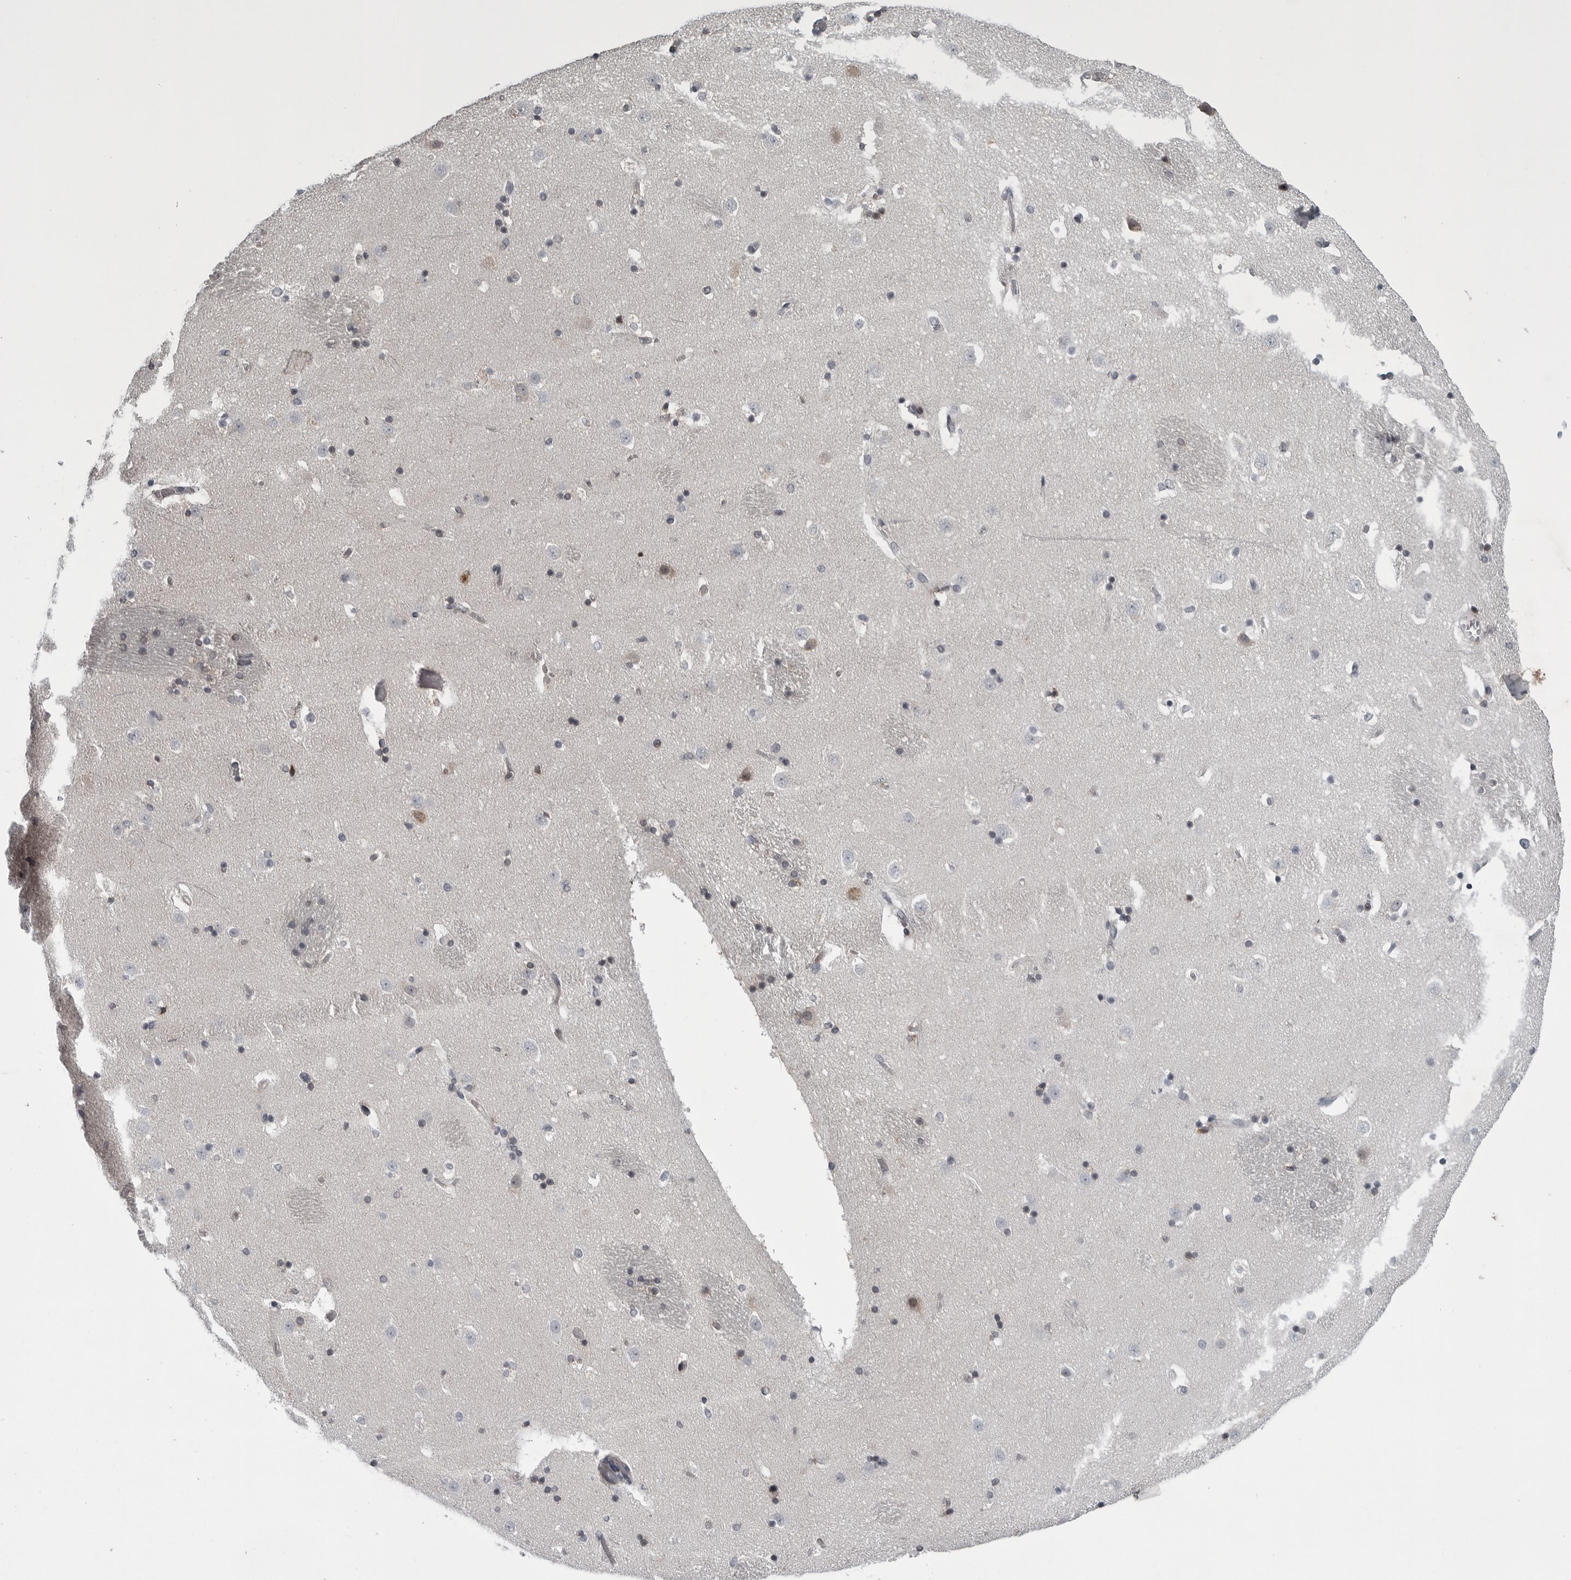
{"staining": {"intensity": "weak", "quantity": "<25%", "location": "nuclear"}, "tissue": "caudate", "cell_type": "Glial cells", "image_type": "normal", "snomed": [{"axis": "morphology", "description": "Normal tissue, NOS"}, {"axis": "topography", "description": "Lateral ventricle wall"}], "caption": "DAB (3,3'-diaminobenzidine) immunohistochemical staining of unremarkable human caudate displays no significant expression in glial cells. (DAB immunohistochemistry visualized using brightfield microscopy, high magnification).", "gene": "LYSMD1", "patient": {"sex": "male", "age": 45}}